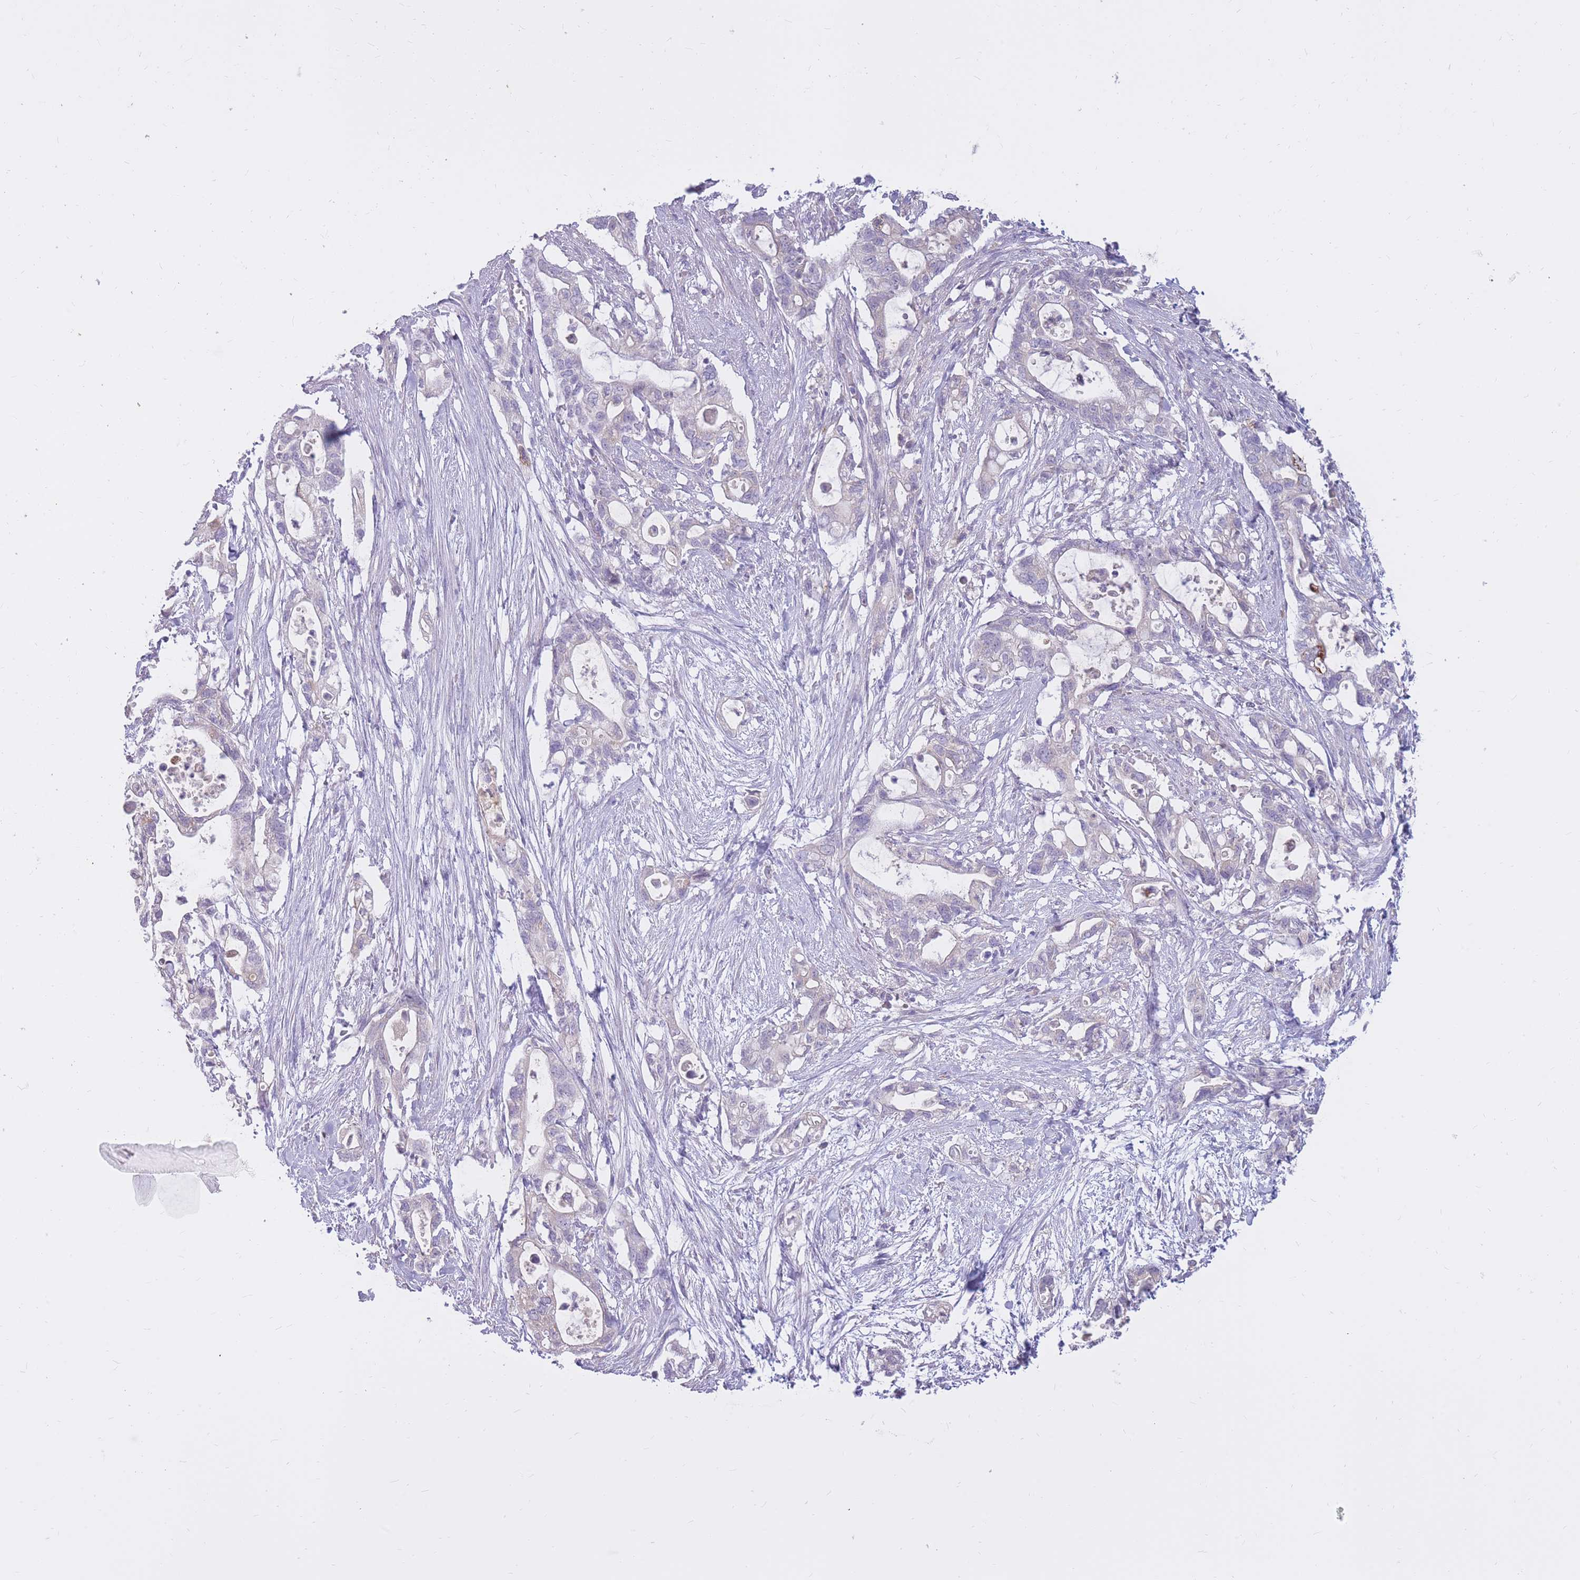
{"staining": {"intensity": "negative", "quantity": "none", "location": "none"}, "tissue": "pancreatic cancer", "cell_type": "Tumor cells", "image_type": "cancer", "snomed": [{"axis": "morphology", "description": "Adenocarcinoma, NOS"}, {"axis": "topography", "description": "Pancreas"}], "caption": "High magnification brightfield microscopy of pancreatic cancer (adenocarcinoma) stained with DAB (3,3'-diaminobenzidine) (brown) and counterstained with hematoxylin (blue): tumor cells show no significant expression.", "gene": "RNF170", "patient": {"sex": "female", "age": 72}}